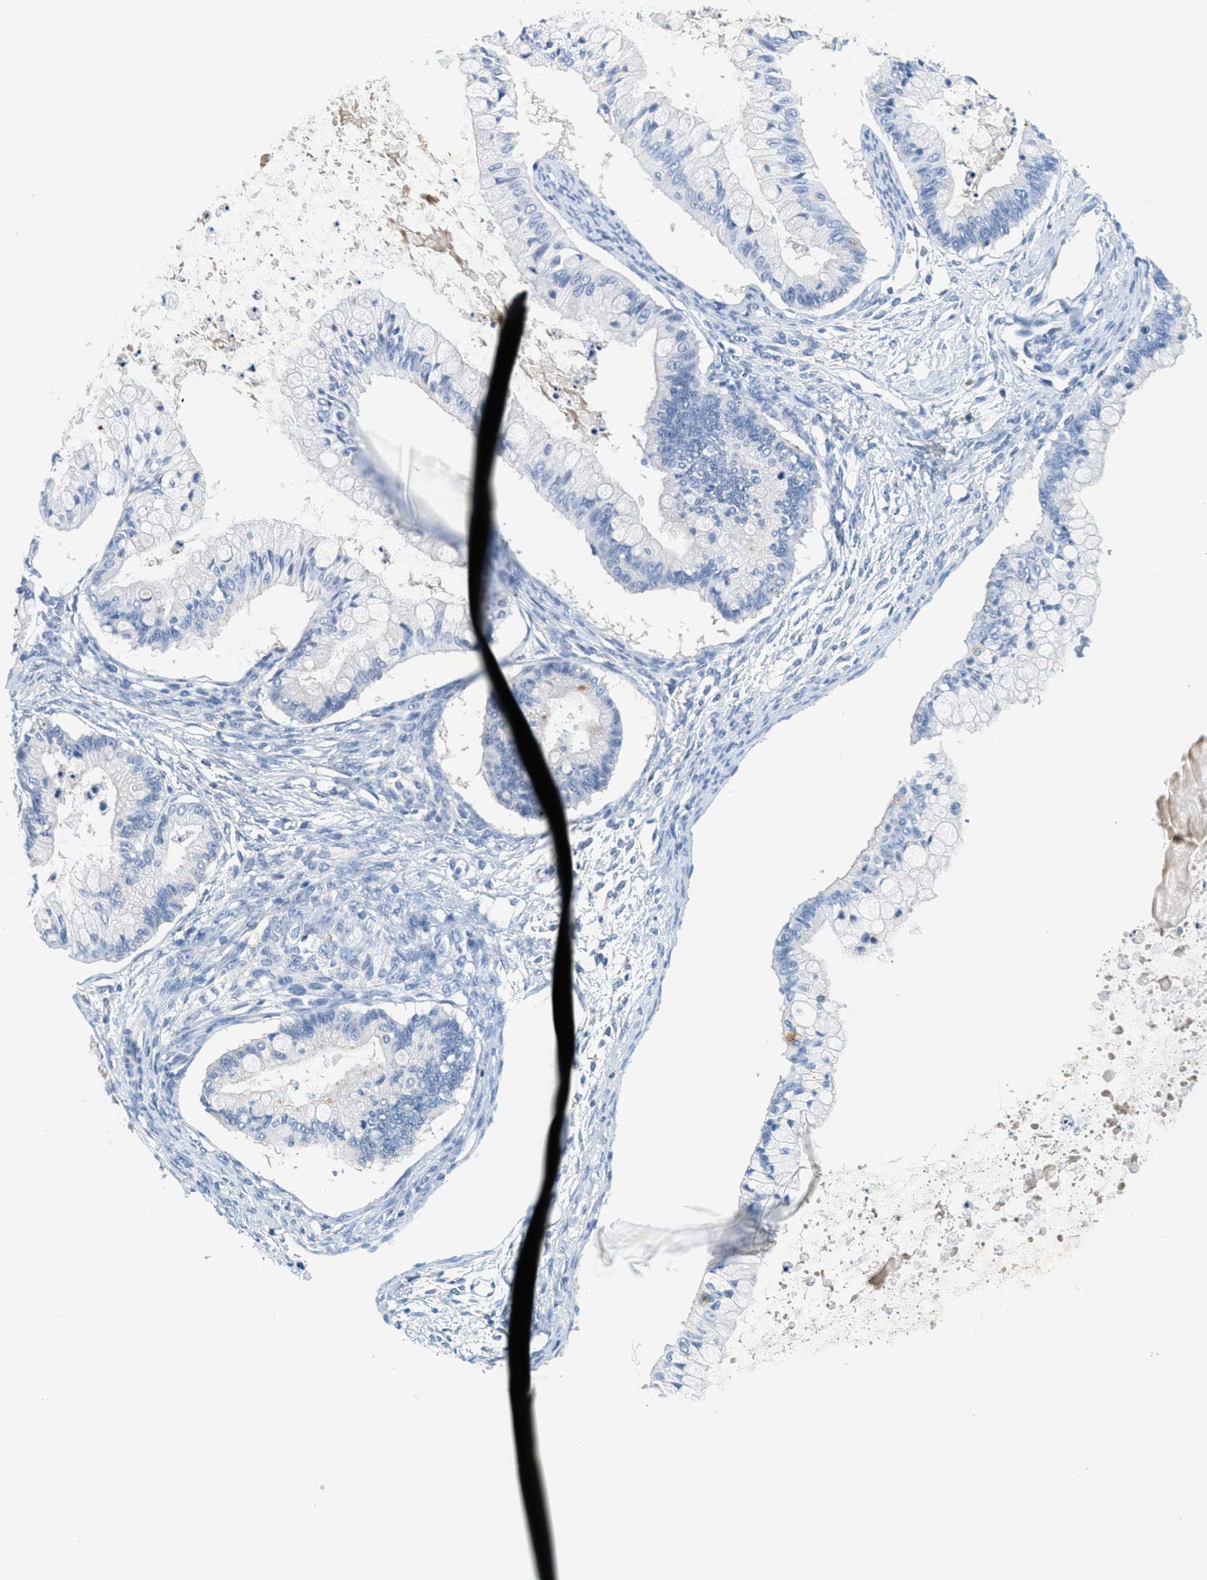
{"staining": {"intensity": "negative", "quantity": "none", "location": "none"}, "tissue": "ovarian cancer", "cell_type": "Tumor cells", "image_type": "cancer", "snomed": [{"axis": "morphology", "description": "Cystadenocarcinoma, mucinous, NOS"}, {"axis": "topography", "description": "Ovary"}], "caption": "Tumor cells show no significant protein staining in ovarian mucinous cystadenocarcinoma.", "gene": "SERPINA1", "patient": {"sex": "female", "age": 57}}